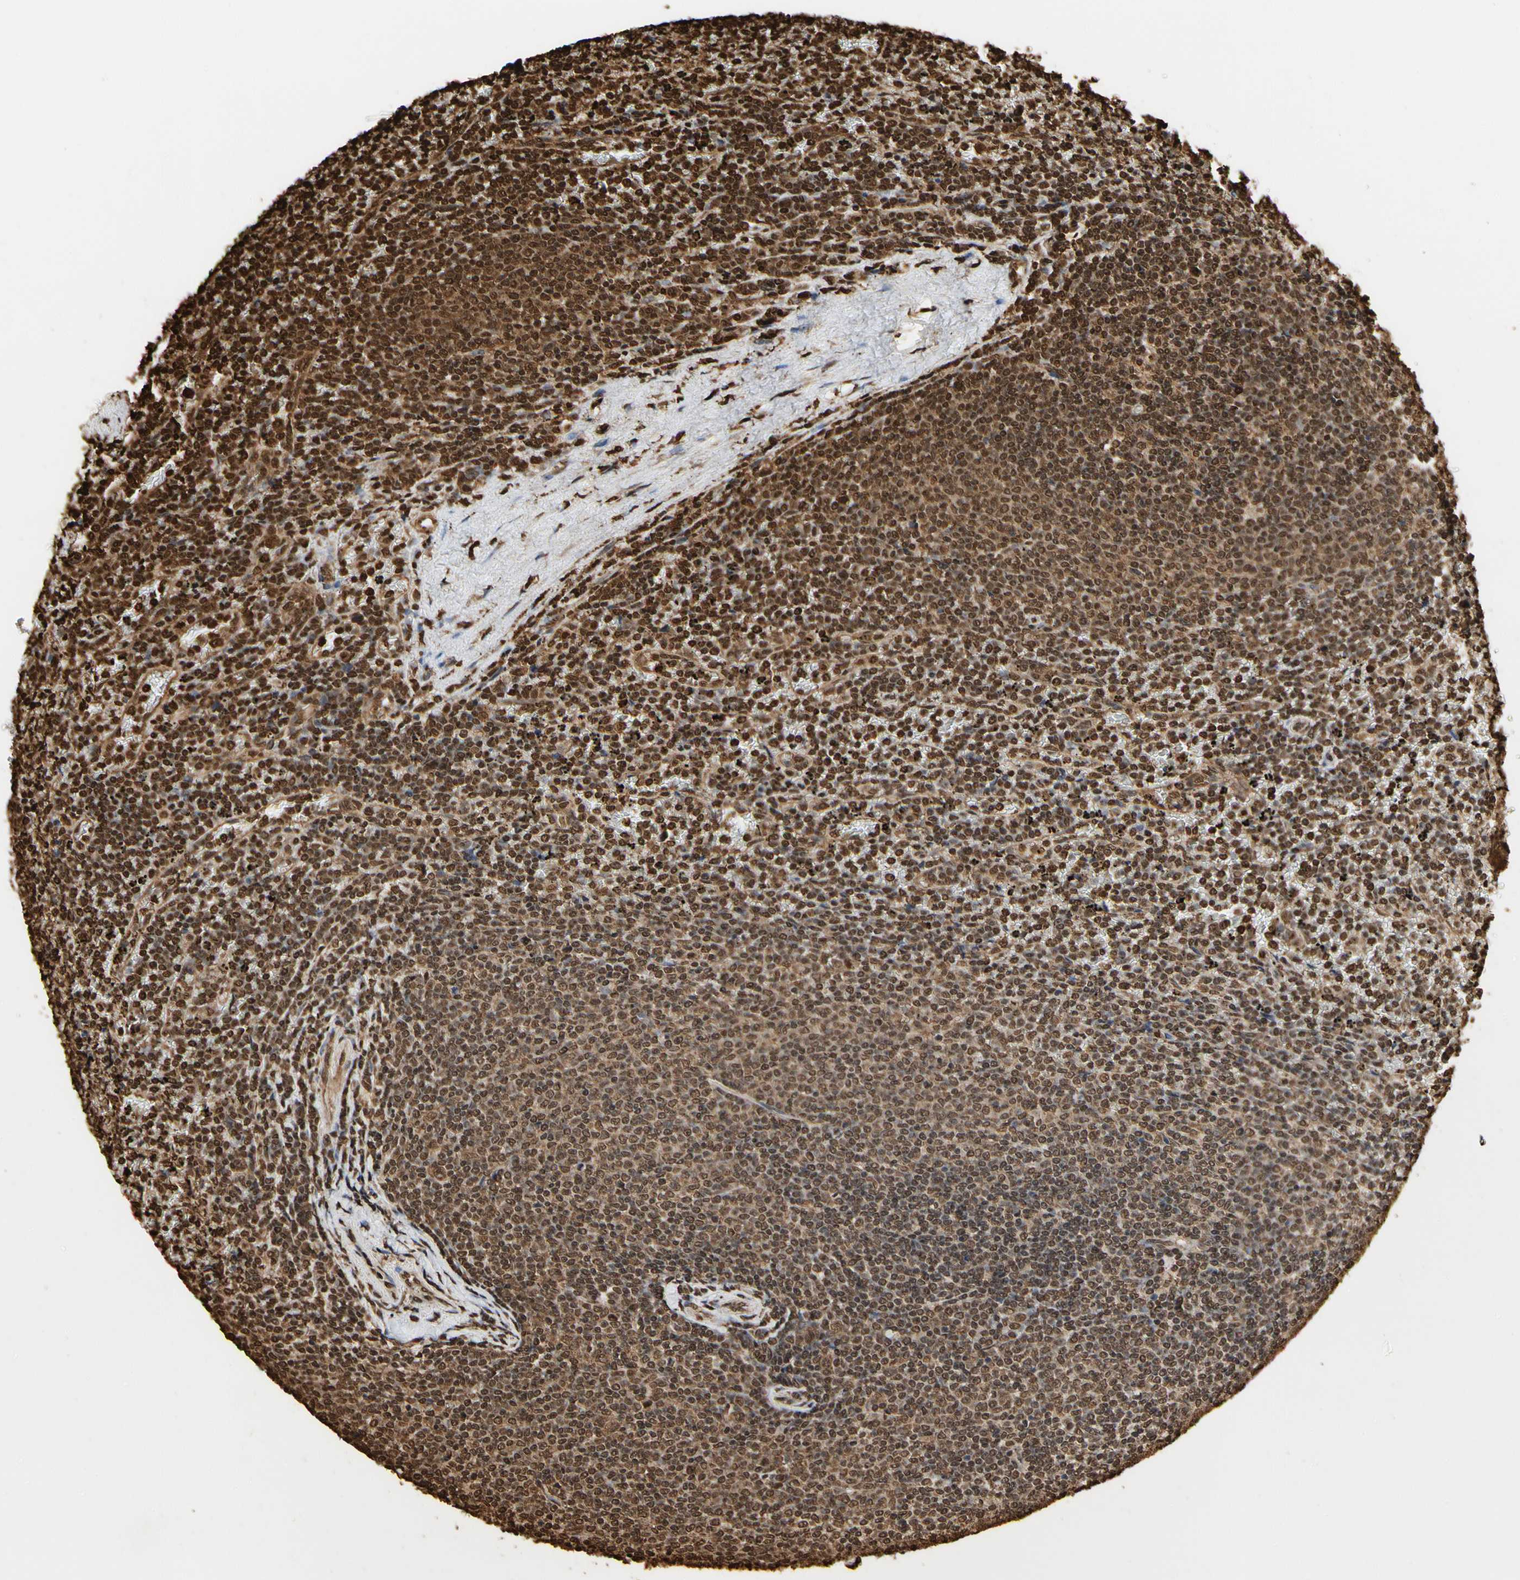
{"staining": {"intensity": "strong", "quantity": ">75%", "location": "nuclear"}, "tissue": "lymphoma", "cell_type": "Tumor cells", "image_type": "cancer", "snomed": [{"axis": "morphology", "description": "Malignant lymphoma, non-Hodgkin's type, Low grade"}, {"axis": "topography", "description": "Spleen"}], "caption": "Approximately >75% of tumor cells in lymphoma reveal strong nuclear protein staining as visualized by brown immunohistochemical staining.", "gene": "HNRNPK", "patient": {"sex": "female", "age": 77}}